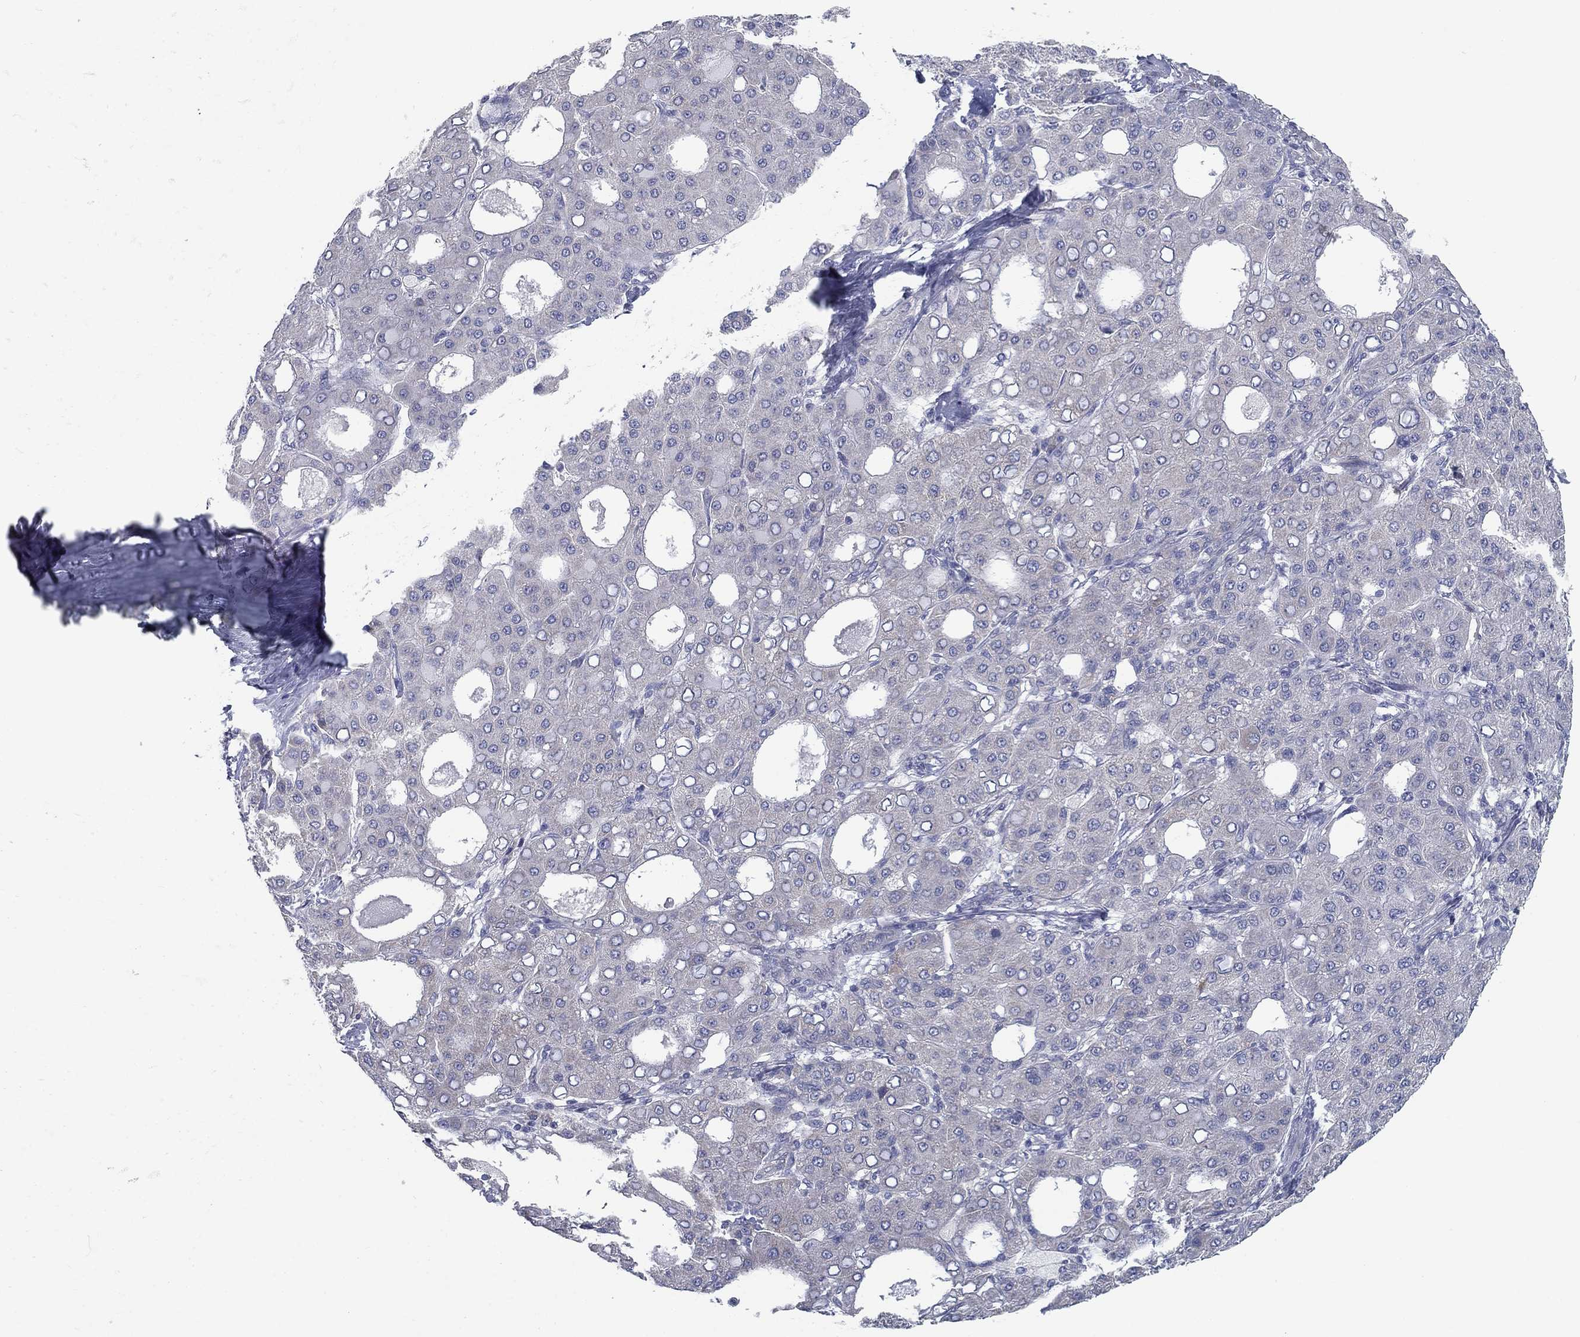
{"staining": {"intensity": "negative", "quantity": "none", "location": "none"}, "tissue": "liver cancer", "cell_type": "Tumor cells", "image_type": "cancer", "snomed": [{"axis": "morphology", "description": "Carcinoma, Hepatocellular, NOS"}, {"axis": "topography", "description": "Liver"}], "caption": "DAB immunohistochemical staining of human hepatocellular carcinoma (liver) displays no significant positivity in tumor cells.", "gene": "FXR1", "patient": {"sex": "male", "age": 65}}